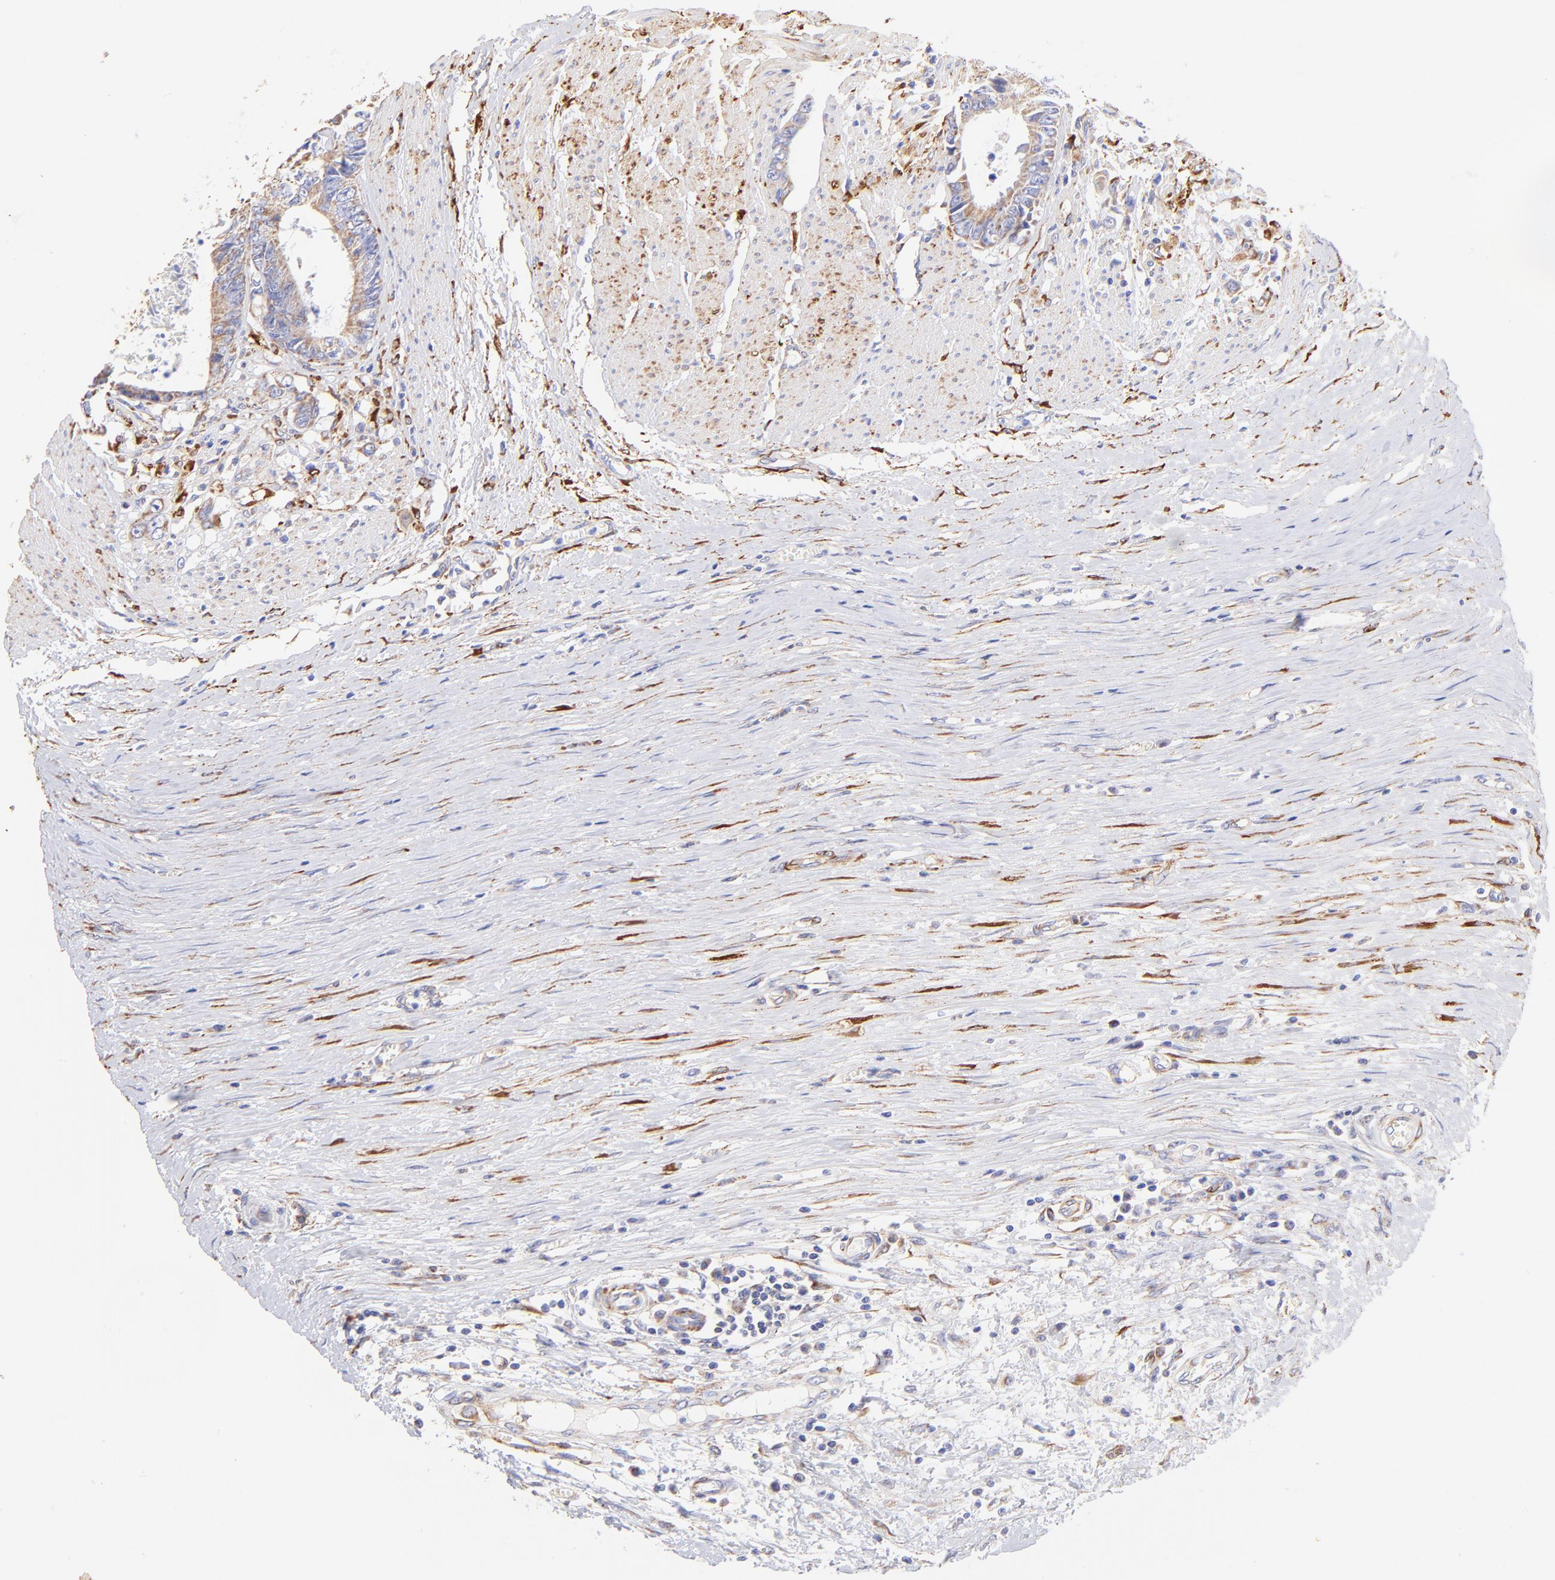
{"staining": {"intensity": "negative", "quantity": "none", "location": "none"}, "tissue": "colorectal cancer", "cell_type": "Tumor cells", "image_type": "cancer", "snomed": [{"axis": "morphology", "description": "Adenocarcinoma, NOS"}, {"axis": "topography", "description": "Rectum"}], "caption": "DAB (3,3'-diaminobenzidine) immunohistochemical staining of colorectal cancer (adenocarcinoma) displays no significant expression in tumor cells. (DAB (3,3'-diaminobenzidine) IHC with hematoxylin counter stain).", "gene": "SPARC", "patient": {"sex": "female", "age": 98}}